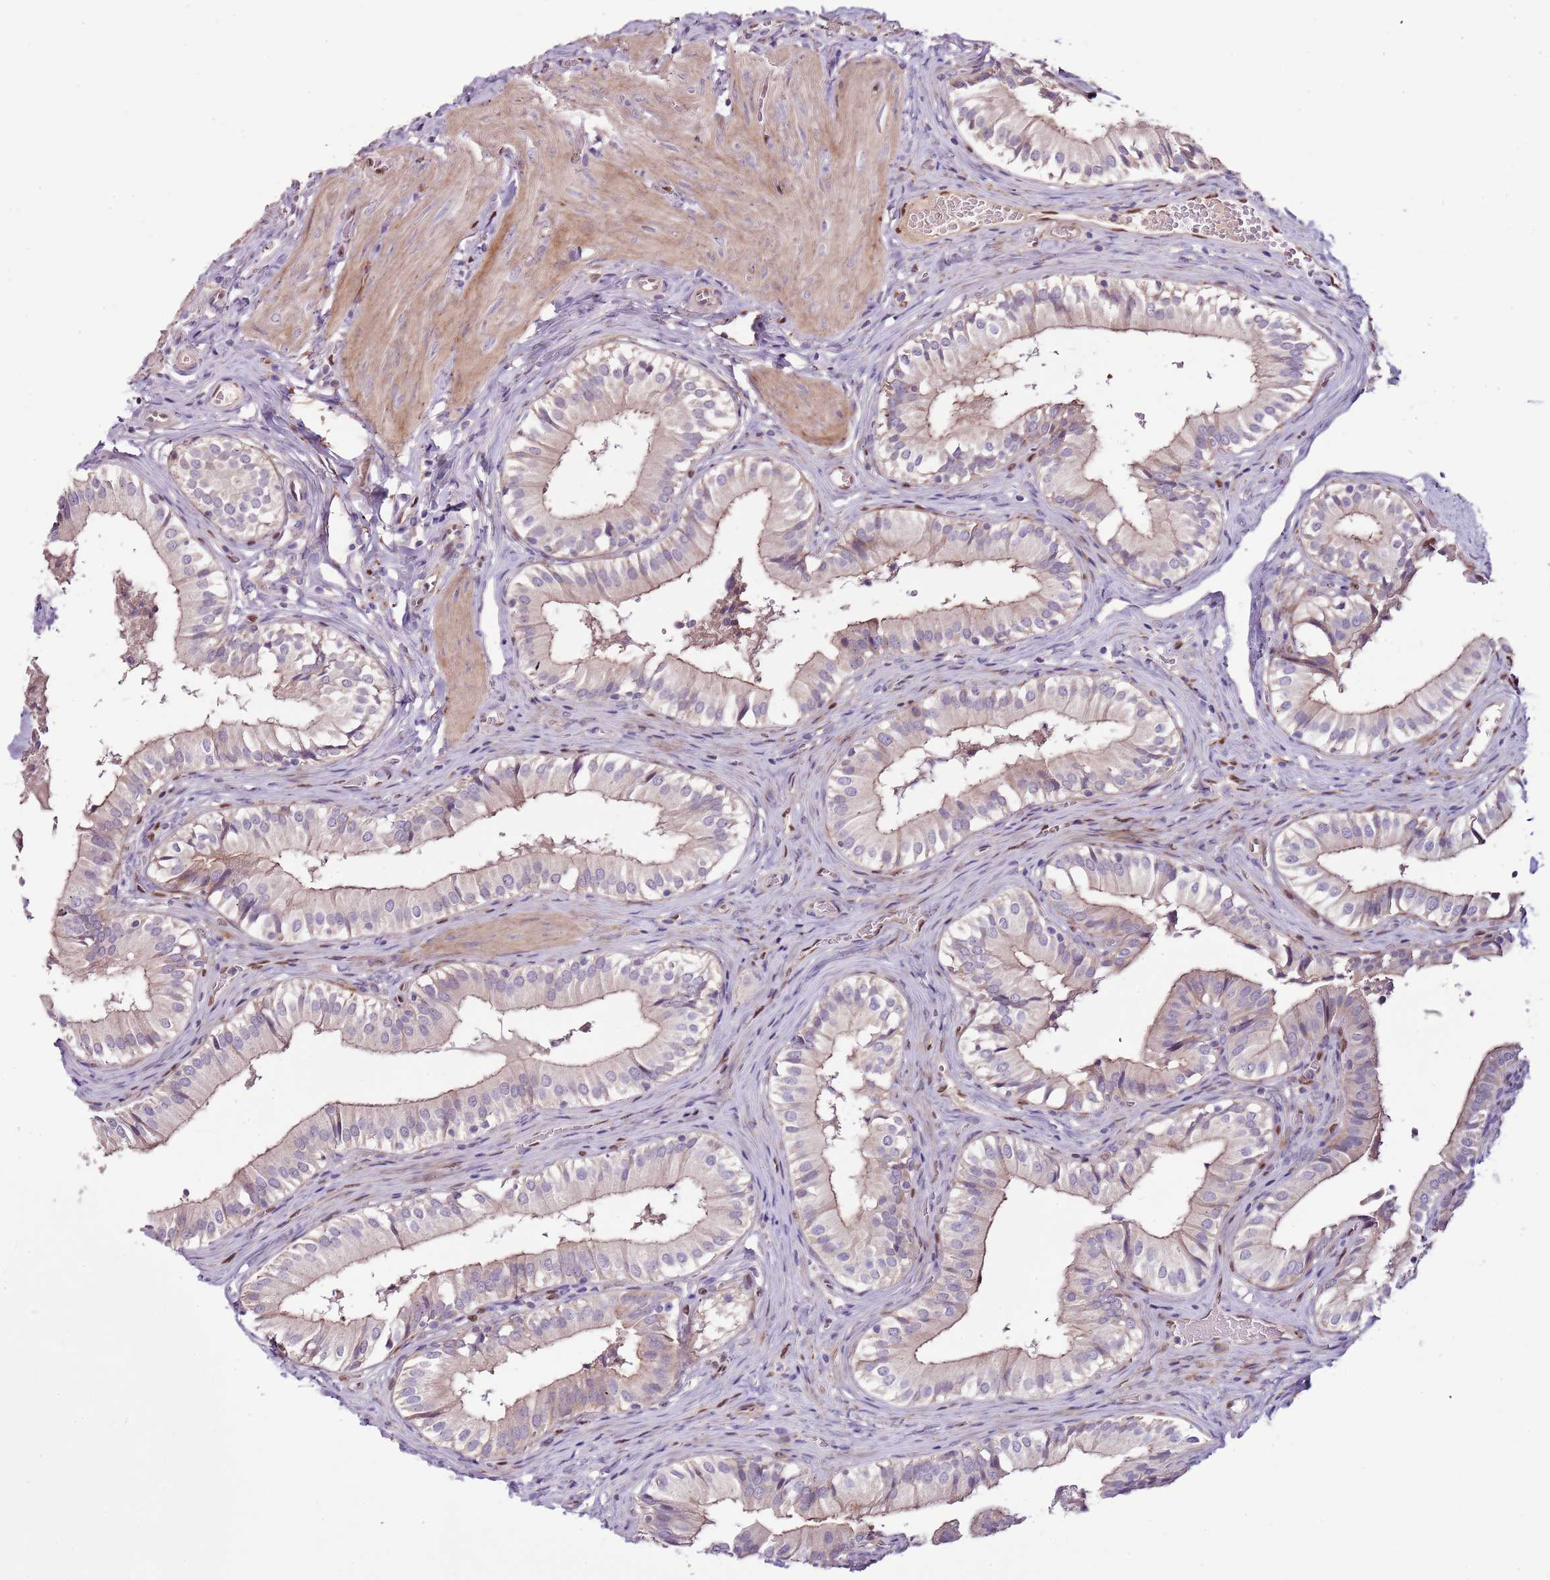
{"staining": {"intensity": "moderate", "quantity": "25%-75%", "location": "cytoplasmic/membranous"}, "tissue": "gallbladder", "cell_type": "Glandular cells", "image_type": "normal", "snomed": [{"axis": "morphology", "description": "Normal tissue, NOS"}, {"axis": "topography", "description": "Gallbladder"}], "caption": "This photomicrograph demonstrates benign gallbladder stained with immunohistochemistry to label a protein in brown. The cytoplasmic/membranous of glandular cells show moderate positivity for the protein. Nuclei are counter-stained blue.", "gene": "NKX2", "patient": {"sex": "female", "age": 47}}